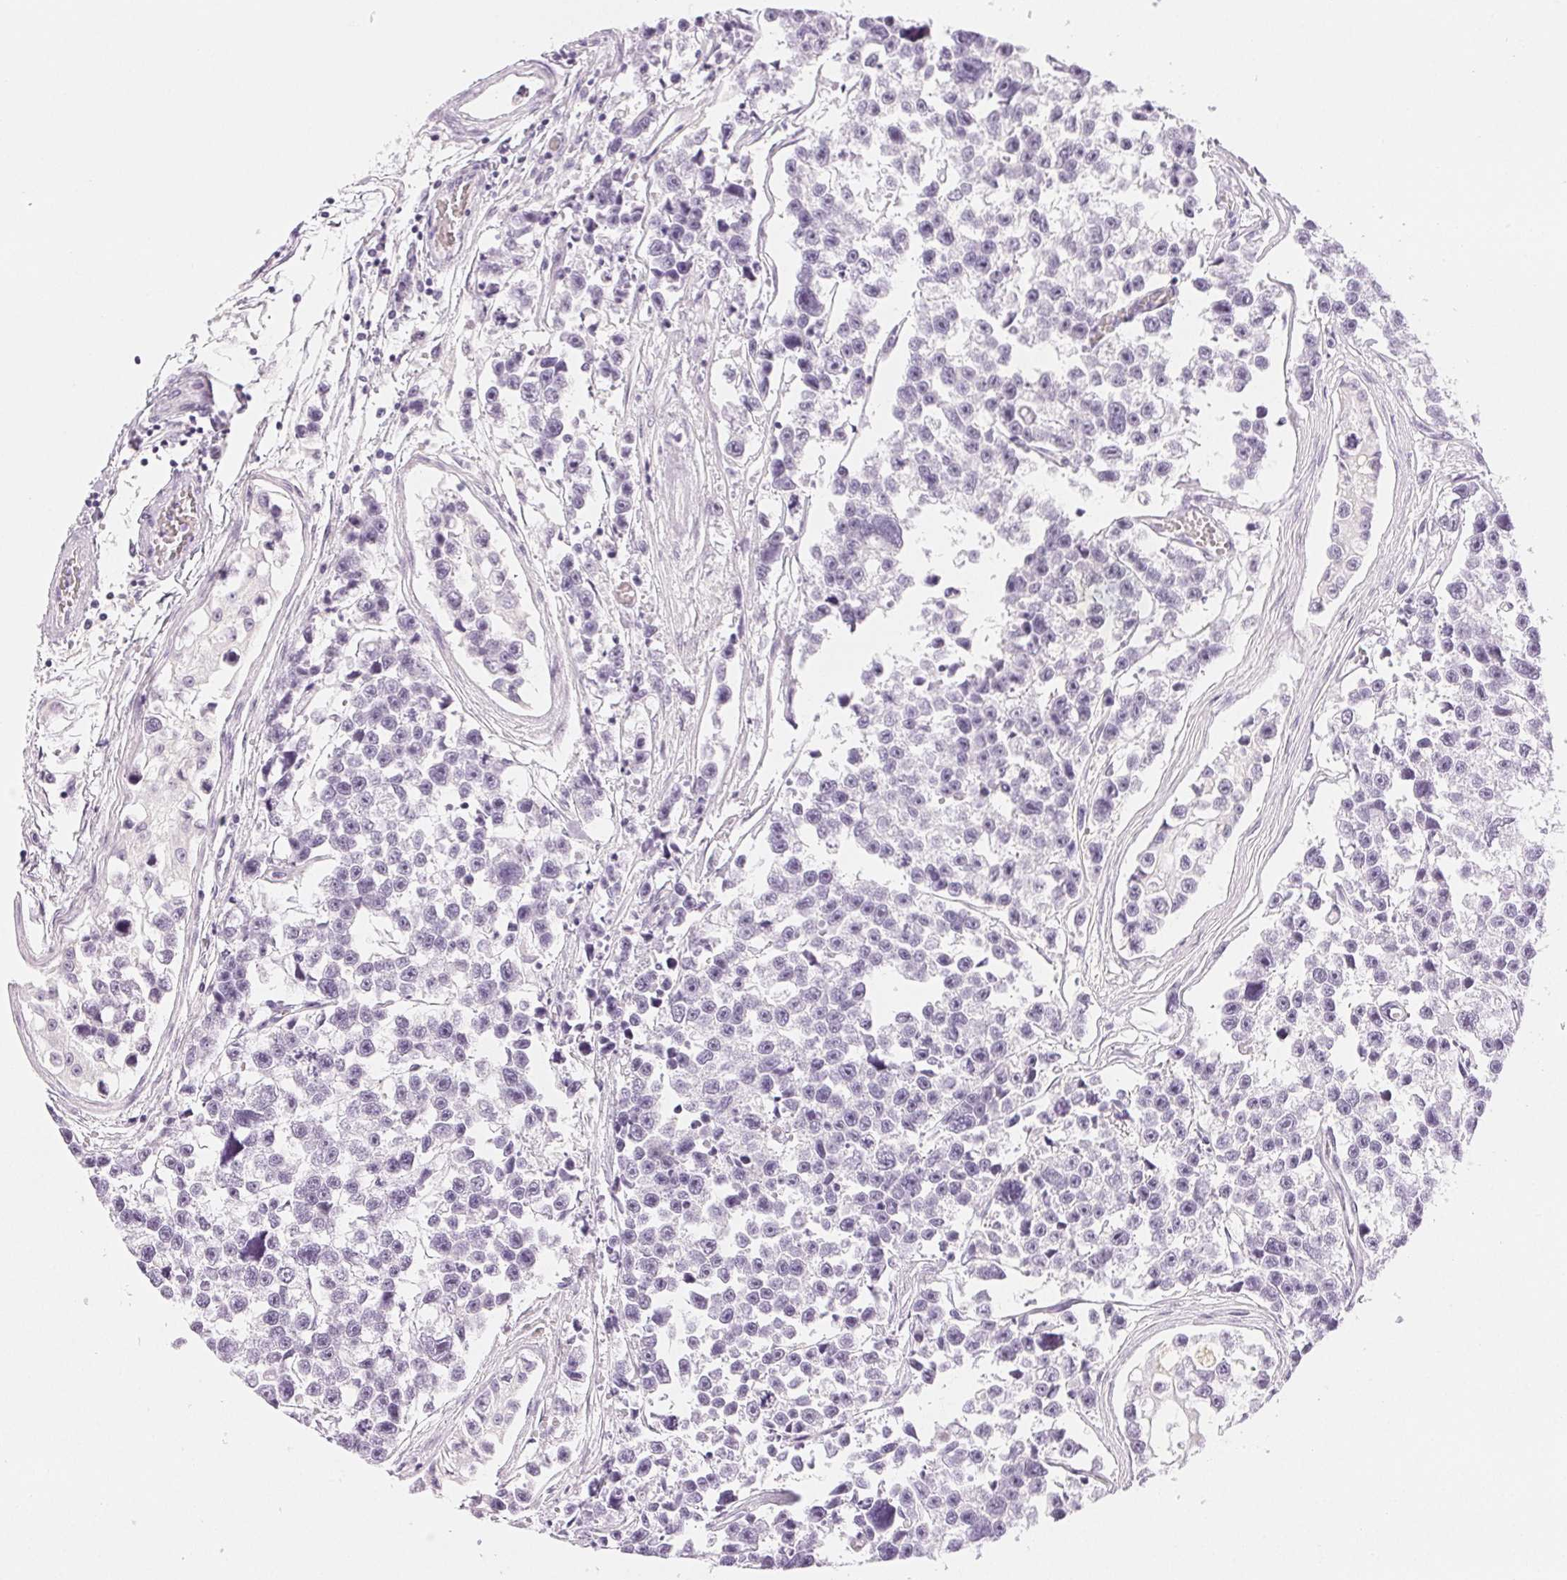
{"staining": {"intensity": "negative", "quantity": "none", "location": "none"}, "tissue": "testis cancer", "cell_type": "Tumor cells", "image_type": "cancer", "snomed": [{"axis": "morphology", "description": "Seminoma, NOS"}, {"axis": "topography", "description": "Testis"}], "caption": "A high-resolution image shows immunohistochemistry staining of testis cancer (seminoma), which exhibits no significant positivity in tumor cells.", "gene": "SLC5A2", "patient": {"sex": "male", "age": 26}}